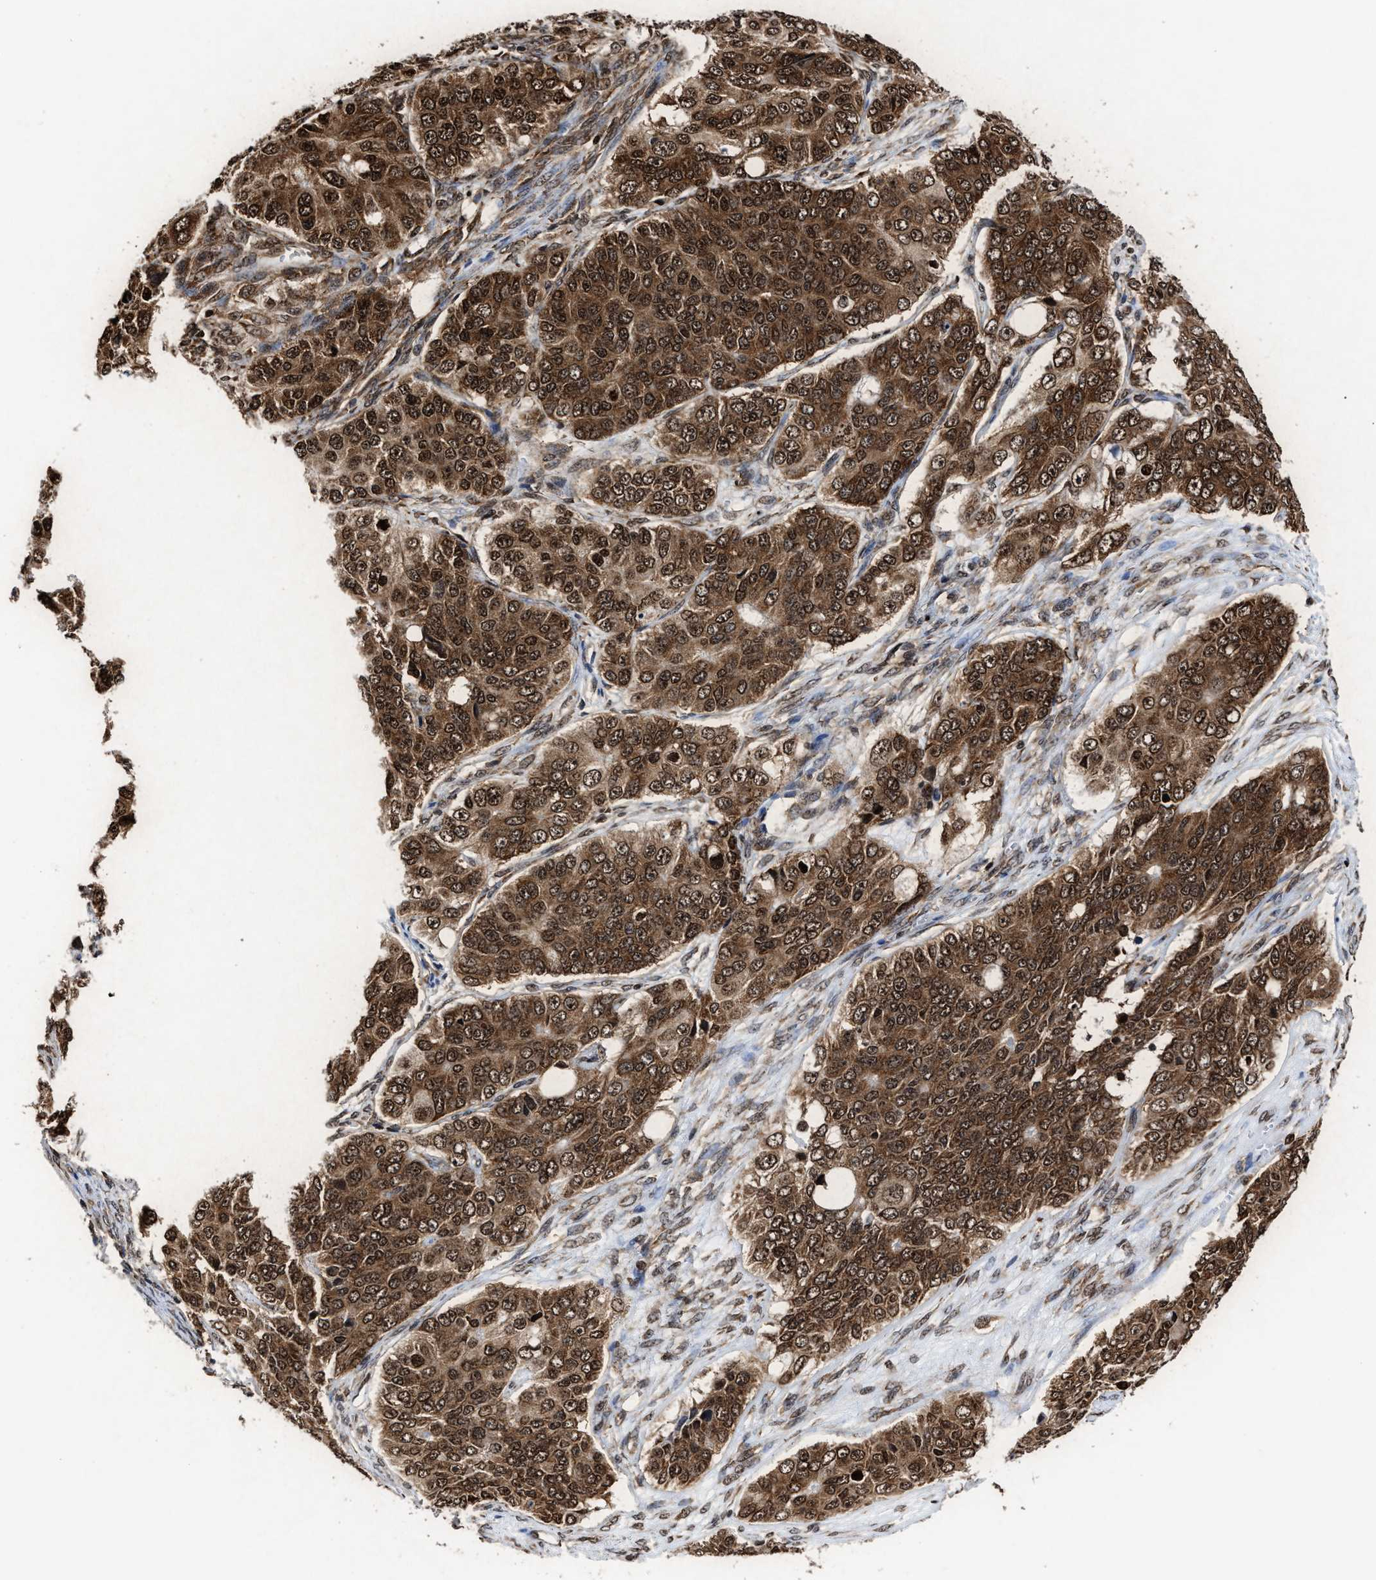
{"staining": {"intensity": "strong", "quantity": ">75%", "location": "cytoplasmic/membranous,nuclear"}, "tissue": "ovarian cancer", "cell_type": "Tumor cells", "image_type": "cancer", "snomed": [{"axis": "morphology", "description": "Carcinoma, endometroid"}, {"axis": "topography", "description": "Ovary"}], "caption": "Ovarian cancer (endometroid carcinoma) stained with immunohistochemistry displays strong cytoplasmic/membranous and nuclear expression in approximately >75% of tumor cells.", "gene": "ALYREF", "patient": {"sex": "female", "age": 51}}